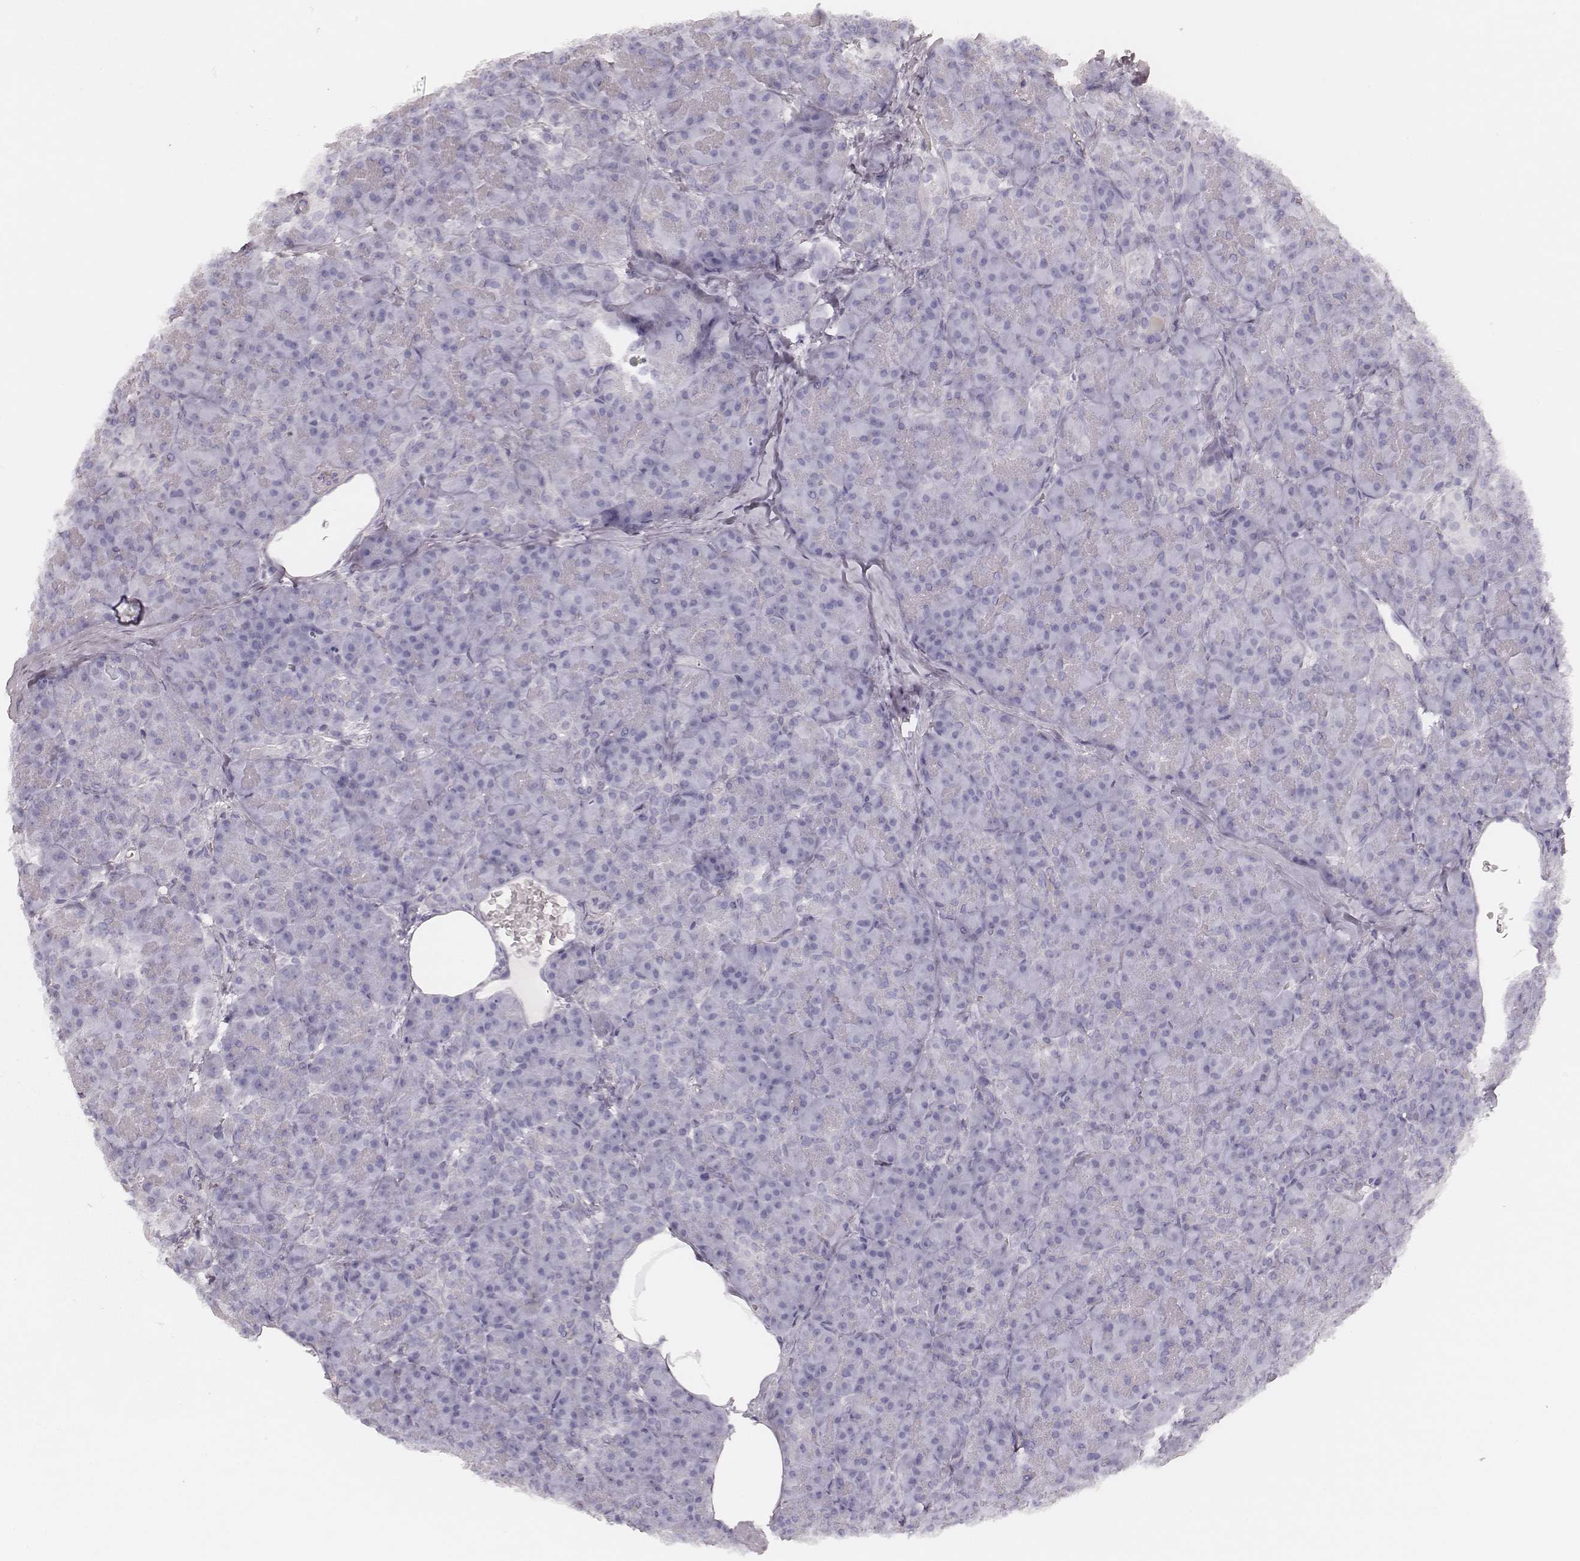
{"staining": {"intensity": "negative", "quantity": "none", "location": "none"}, "tissue": "pancreas", "cell_type": "Exocrine glandular cells", "image_type": "normal", "snomed": [{"axis": "morphology", "description": "Normal tissue, NOS"}, {"axis": "topography", "description": "Pancreas"}], "caption": "DAB (3,3'-diaminobenzidine) immunohistochemical staining of benign human pancreas shows no significant staining in exocrine glandular cells.", "gene": "KRT34", "patient": {"sex": "male", "age": 57}}